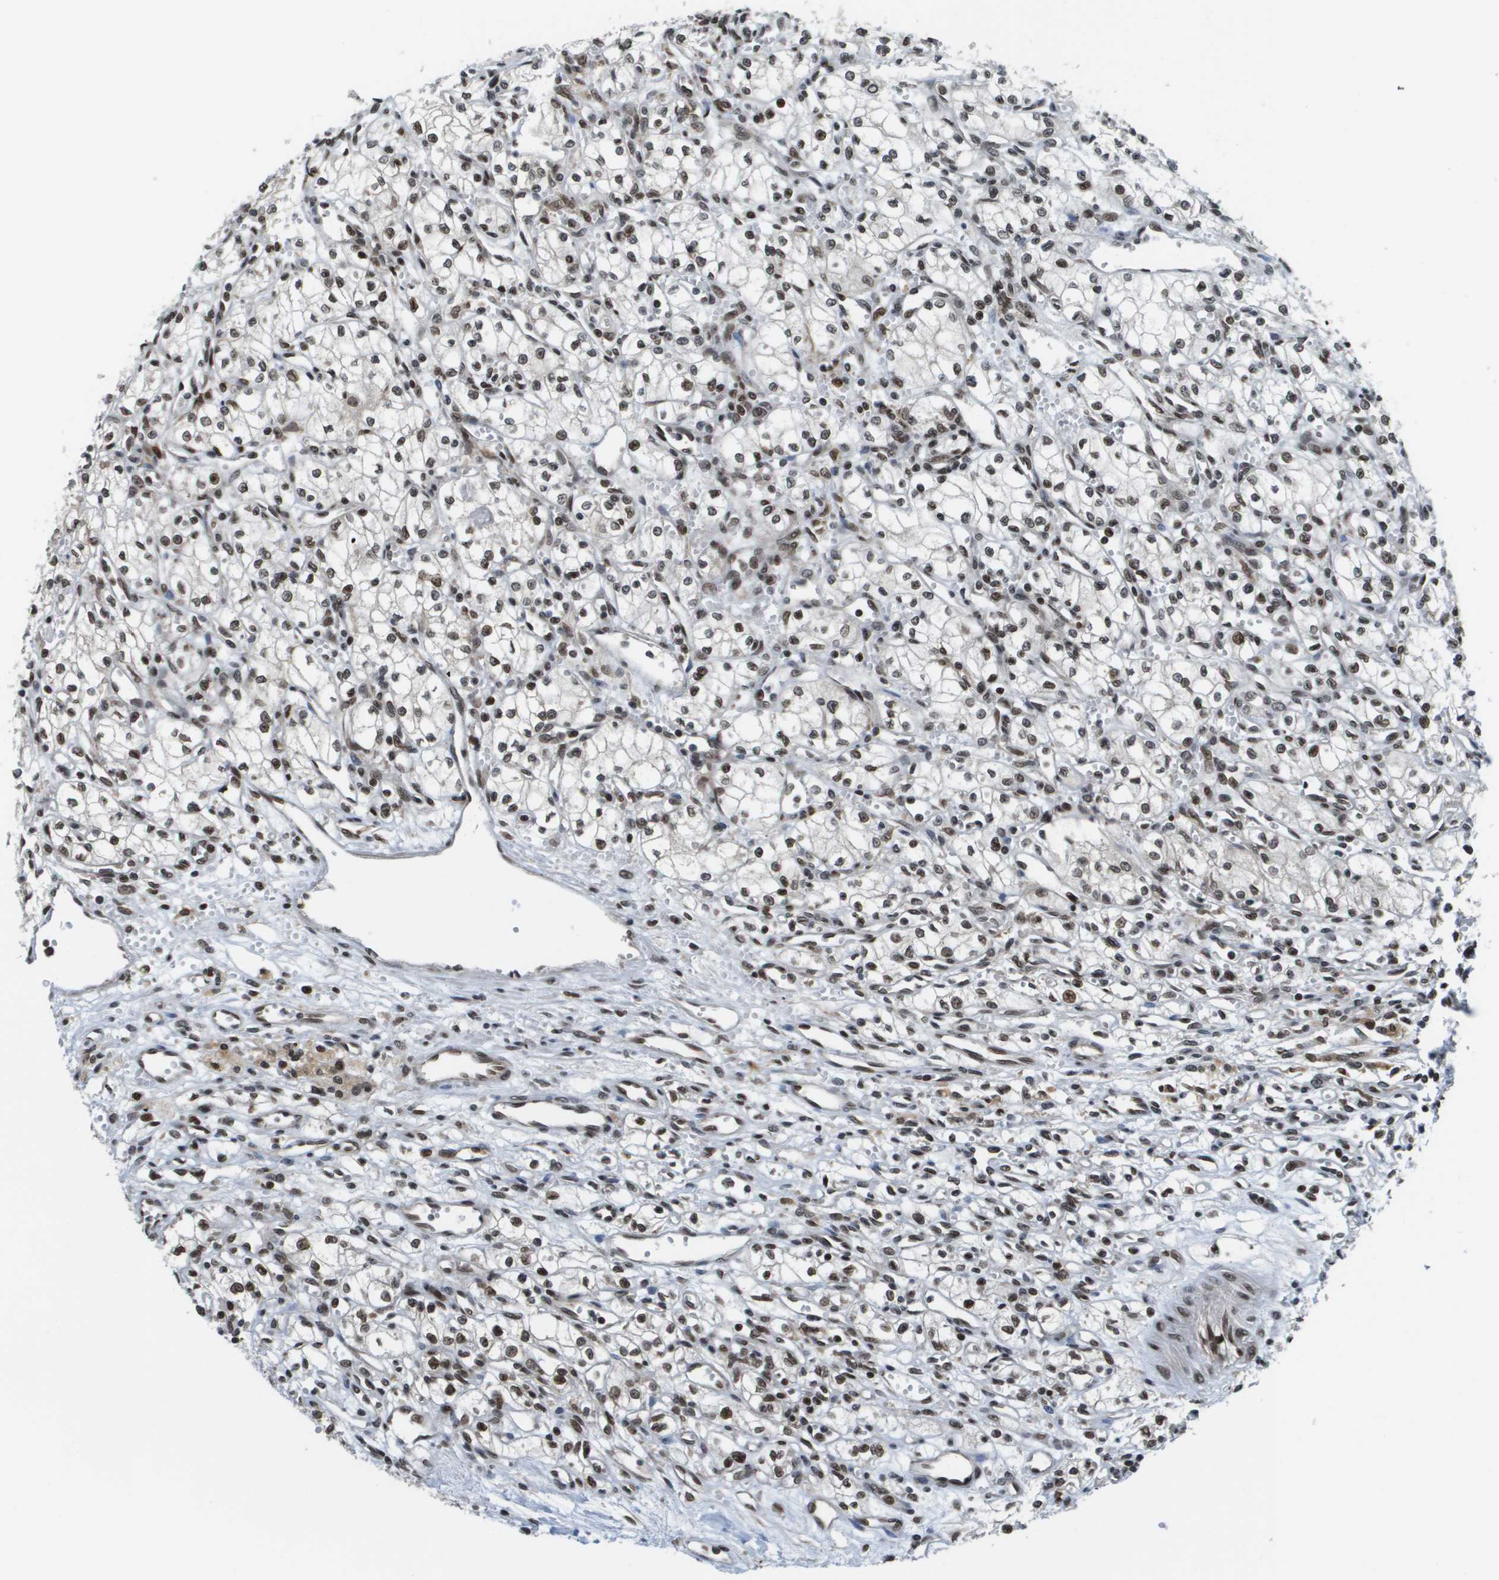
{"staining": {"intensity": "moderate", "quantity": ">75%", "location": "nuclear"}, "tissue": "renal cancer", "cell_type": "Tumor cells", "image_type": "cancer", "snomed": [{"axis": "morphology", "description": "Normal tissue, NOS"}, {"axis": "morphology", "description": "Adenocarcinoma, NOS"}, {"axis": "topography", "description": "Kidney"}], "caption": "Immunohistochemical staining of renal cancer (adenocarcinoma) displays medium levels of moderate nuclear staining in about >75% of tumor cells.", "gene": "RECQL4", "patient": {"sex": "male", "age": 59}}